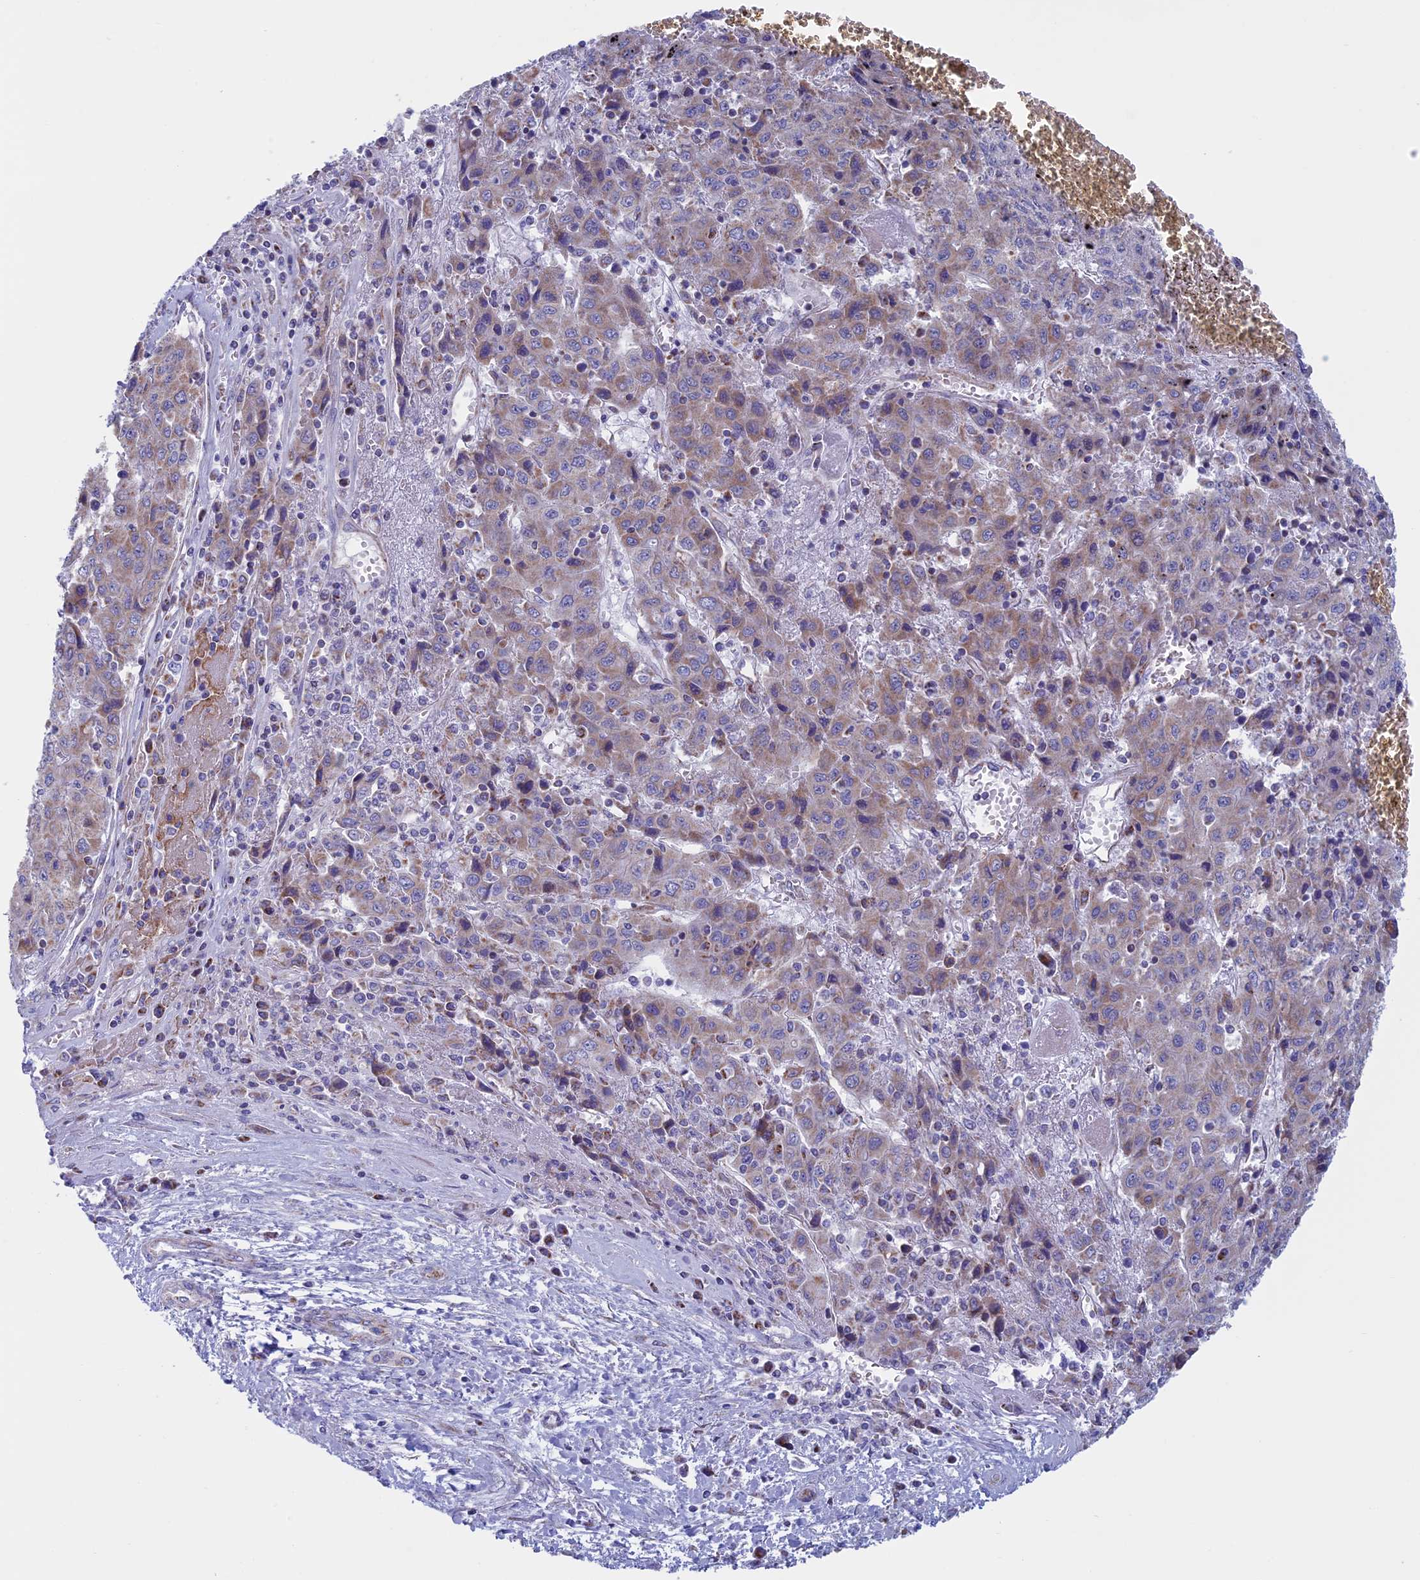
{"staining": {"intensity": "weak", "quantity": "25%-75%", "location": "cytoplasmic/membranous"}, "tissue": "liver cancer", "cell_type": "Tumor cells", "image_type": "cancer", "snomed": [{"axis": "morphology", "description": "Carcinoma, Hepatocellular, NOS"}, {"axis": "topography", "description": "Liver"}], "caption": "High-magnification brightfield microscopy of liver cancer stained with DAB (3,3'-diaminobenzidine) (brown) and counterstained with hematoxylin (blue). tumor cells exhibit weak cytoplasmic/membranous expression is seen in about25%-75% of cells.", "gene": "NDUFB9", "patient": {"sex": "female", "age": 53}}